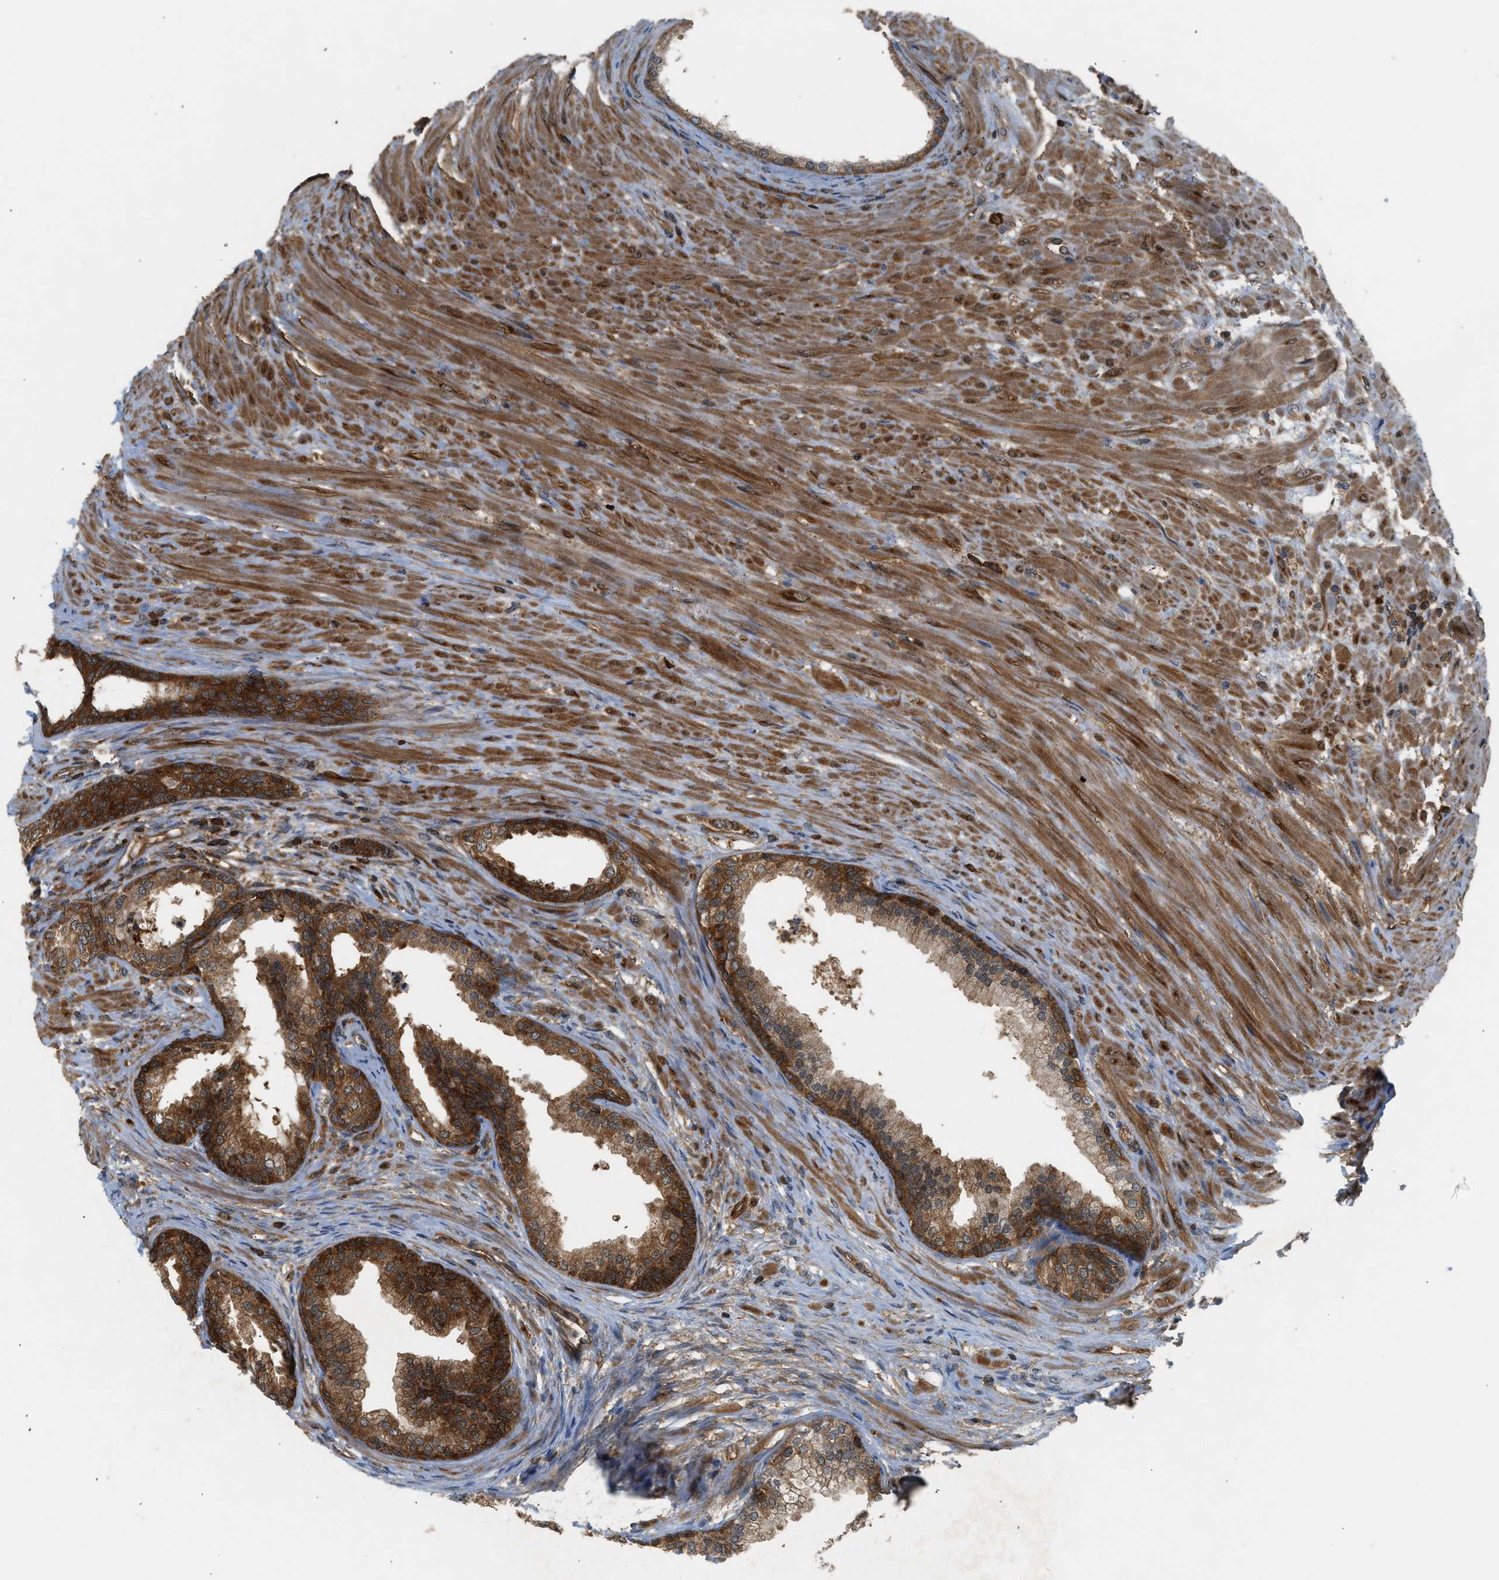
{"staining": {"intensity": "strong", "quantity": ">75%", "location": "cytoplasmic/membranous"}, "tissue": "prostate", "cell_type": "Glandular cells", "image_type": "normal", "snomed": [{"axis": "morphology", "description": "Normal tissue, NOS"}, {"axis": "topography", "description": "Prostate"}], "caption": "Immunohistochemical staining of normal prostate demonstrates high levels of strong cytoplasmic/membranous staining in approximately >75% of glandular cells.", "gene": "OXSR1", "patient": {"sex": "male", "age": 76}}